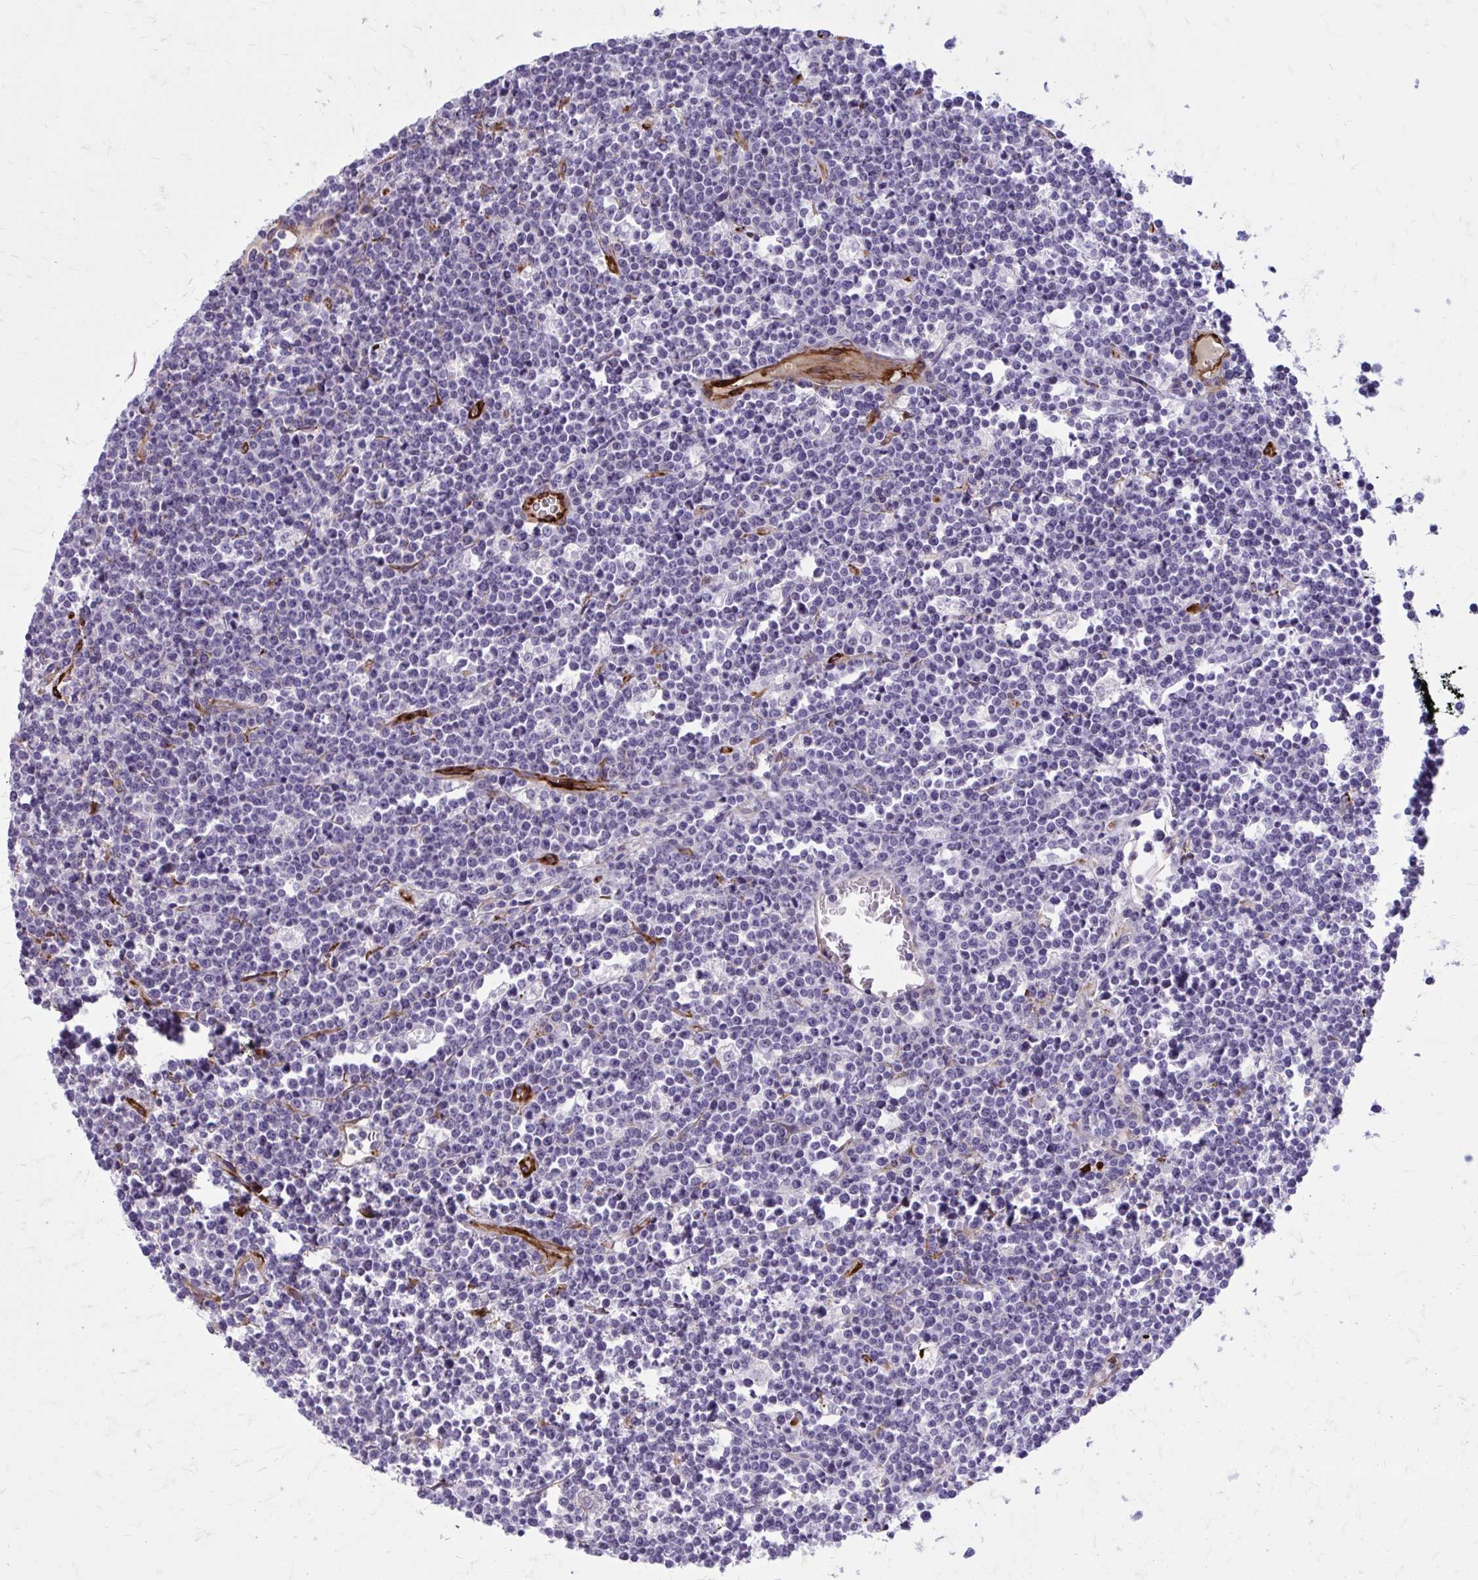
{"staining": {"intensity": "negative", "quantity": "none", "location": "none"}, "tissue": "lymphoma", "cell_type": "Tumor cells", "image_type": "cancer", "snomed": [{"axis": "morphology", "description": "Malignant lymphoma, non-Hodgkin's type, High grade"}, {"axis": "topography", "description": "Ovary"}], "caption": "Photomicrograph shows no significant protein positivity in tumor cells of lymphoma. (Stains: DAB immunohistochemistry with hematoxylin counter stain, Microscopy: brightfield microscopy at high magnification).", "gene": "BEND5", "patient": {"sex": "female", "age": 56}}